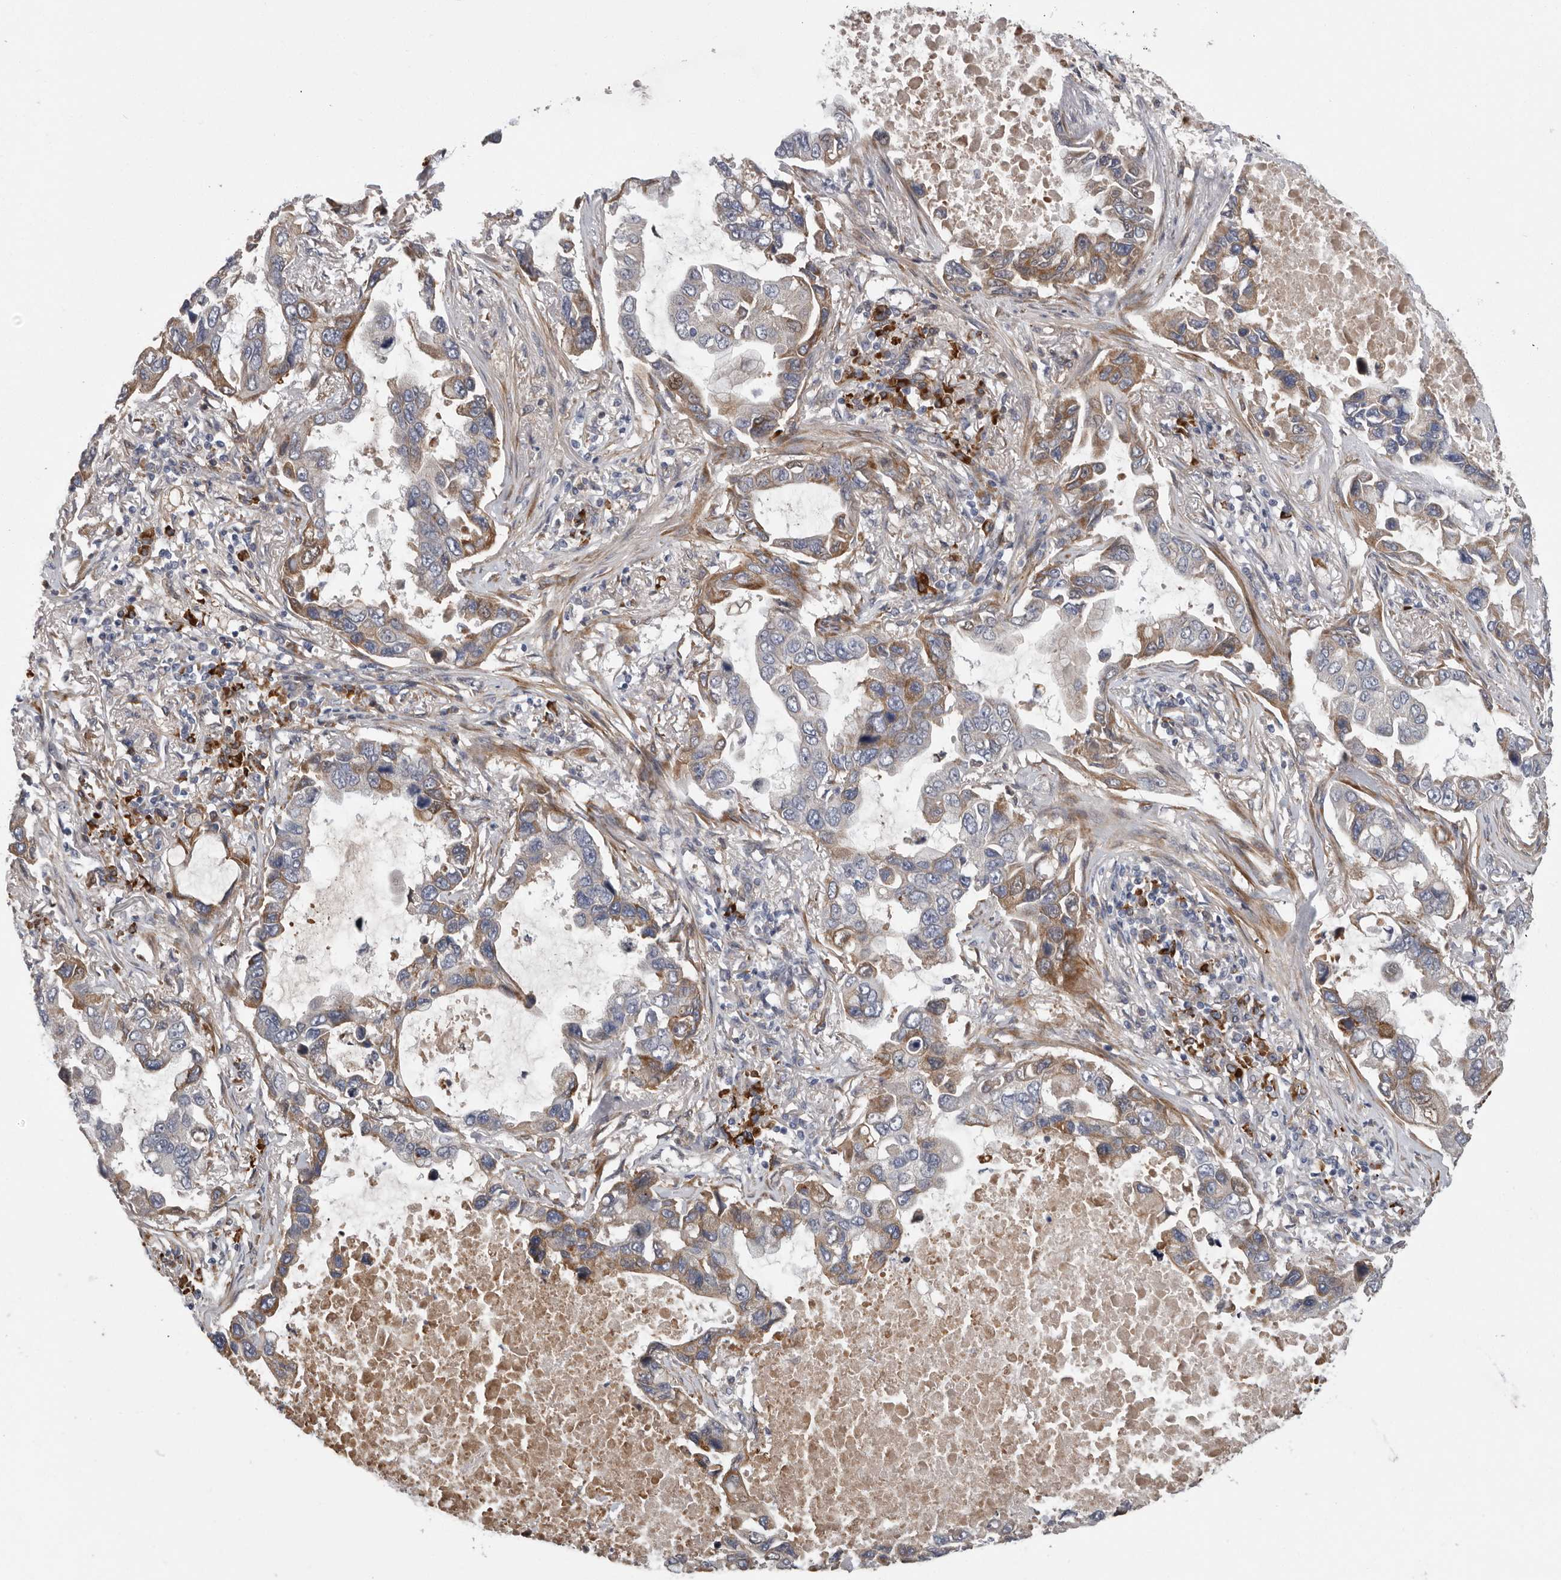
{"staining": {"intensity": "moderate", "quantity": "25%-75%", "location": "cytoplasmic/membranous"}, "tissue": "lung cancer", "cell_type": "Tumor cells", "image_type": "cancer", "snomed": [{"axis": "morphology", "description": "Adenocarcinoma, NOS"}, {"axis": "topography", "description": "Lung"}], "caption": "Adenocarcinoma (lung) was stained to show a protein in brown. There is medium levels of moderate cytoplasmic/membranous positivity in about 25%-75% of tumor cells.", "gene": "ATXN3L", "patient": {"sex": "male", "age": 64}}